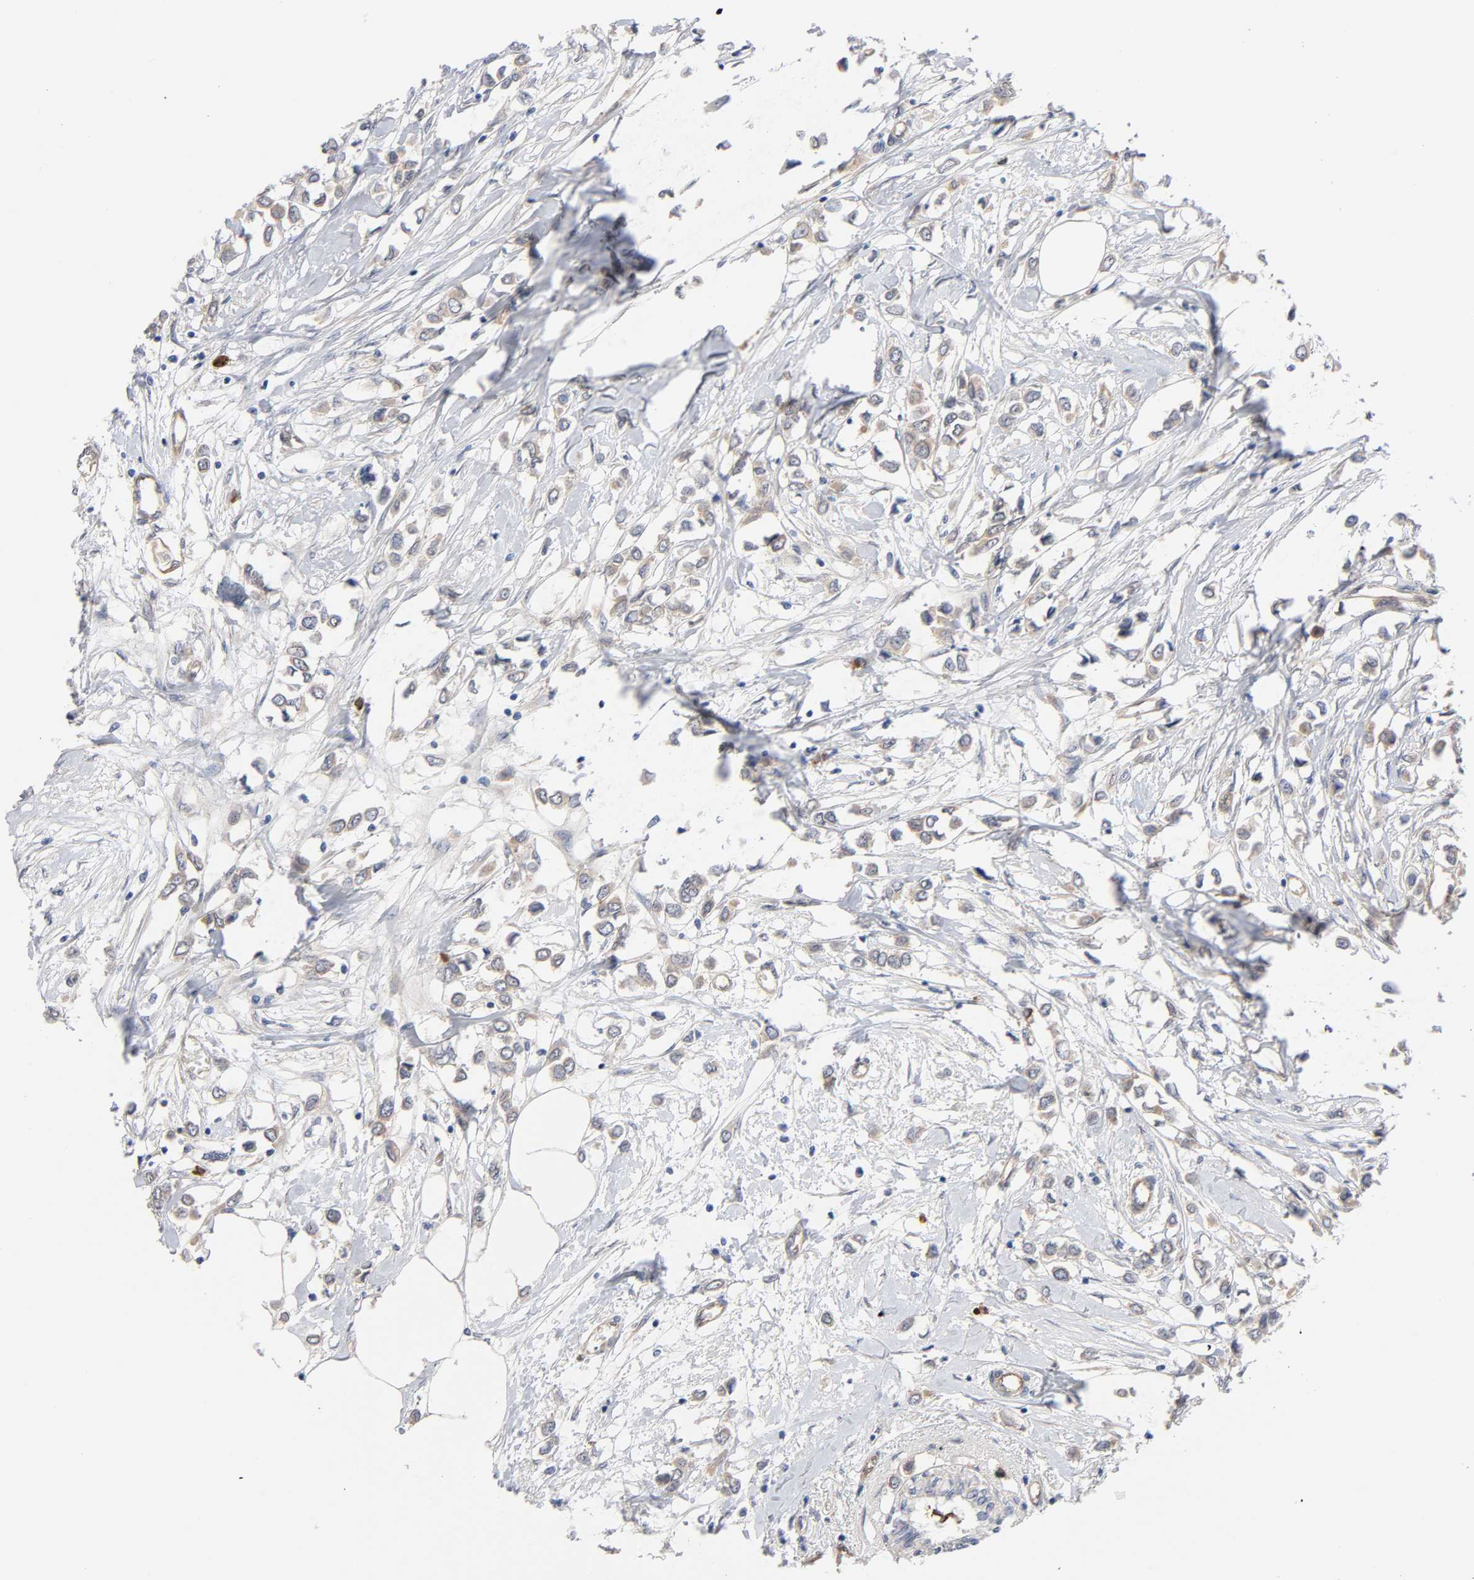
{"staining": {"intensity": "negative", "quantity": "none", "location": "none"}, "tissue": "breast cancer", "cell_type": "Tumor cells", "image_type": "cancer", "snomed": [{"axis": "morphology", "description": "Lobular carcinoma"}, {"axis": "topography", "description": "Breast"}], "caption": "This is an IHC image of lobular carcinoma (breast). There is no staining in tumor cells.", "gene": "RAB13", "patient": {"sex": "female", "age": 51}}